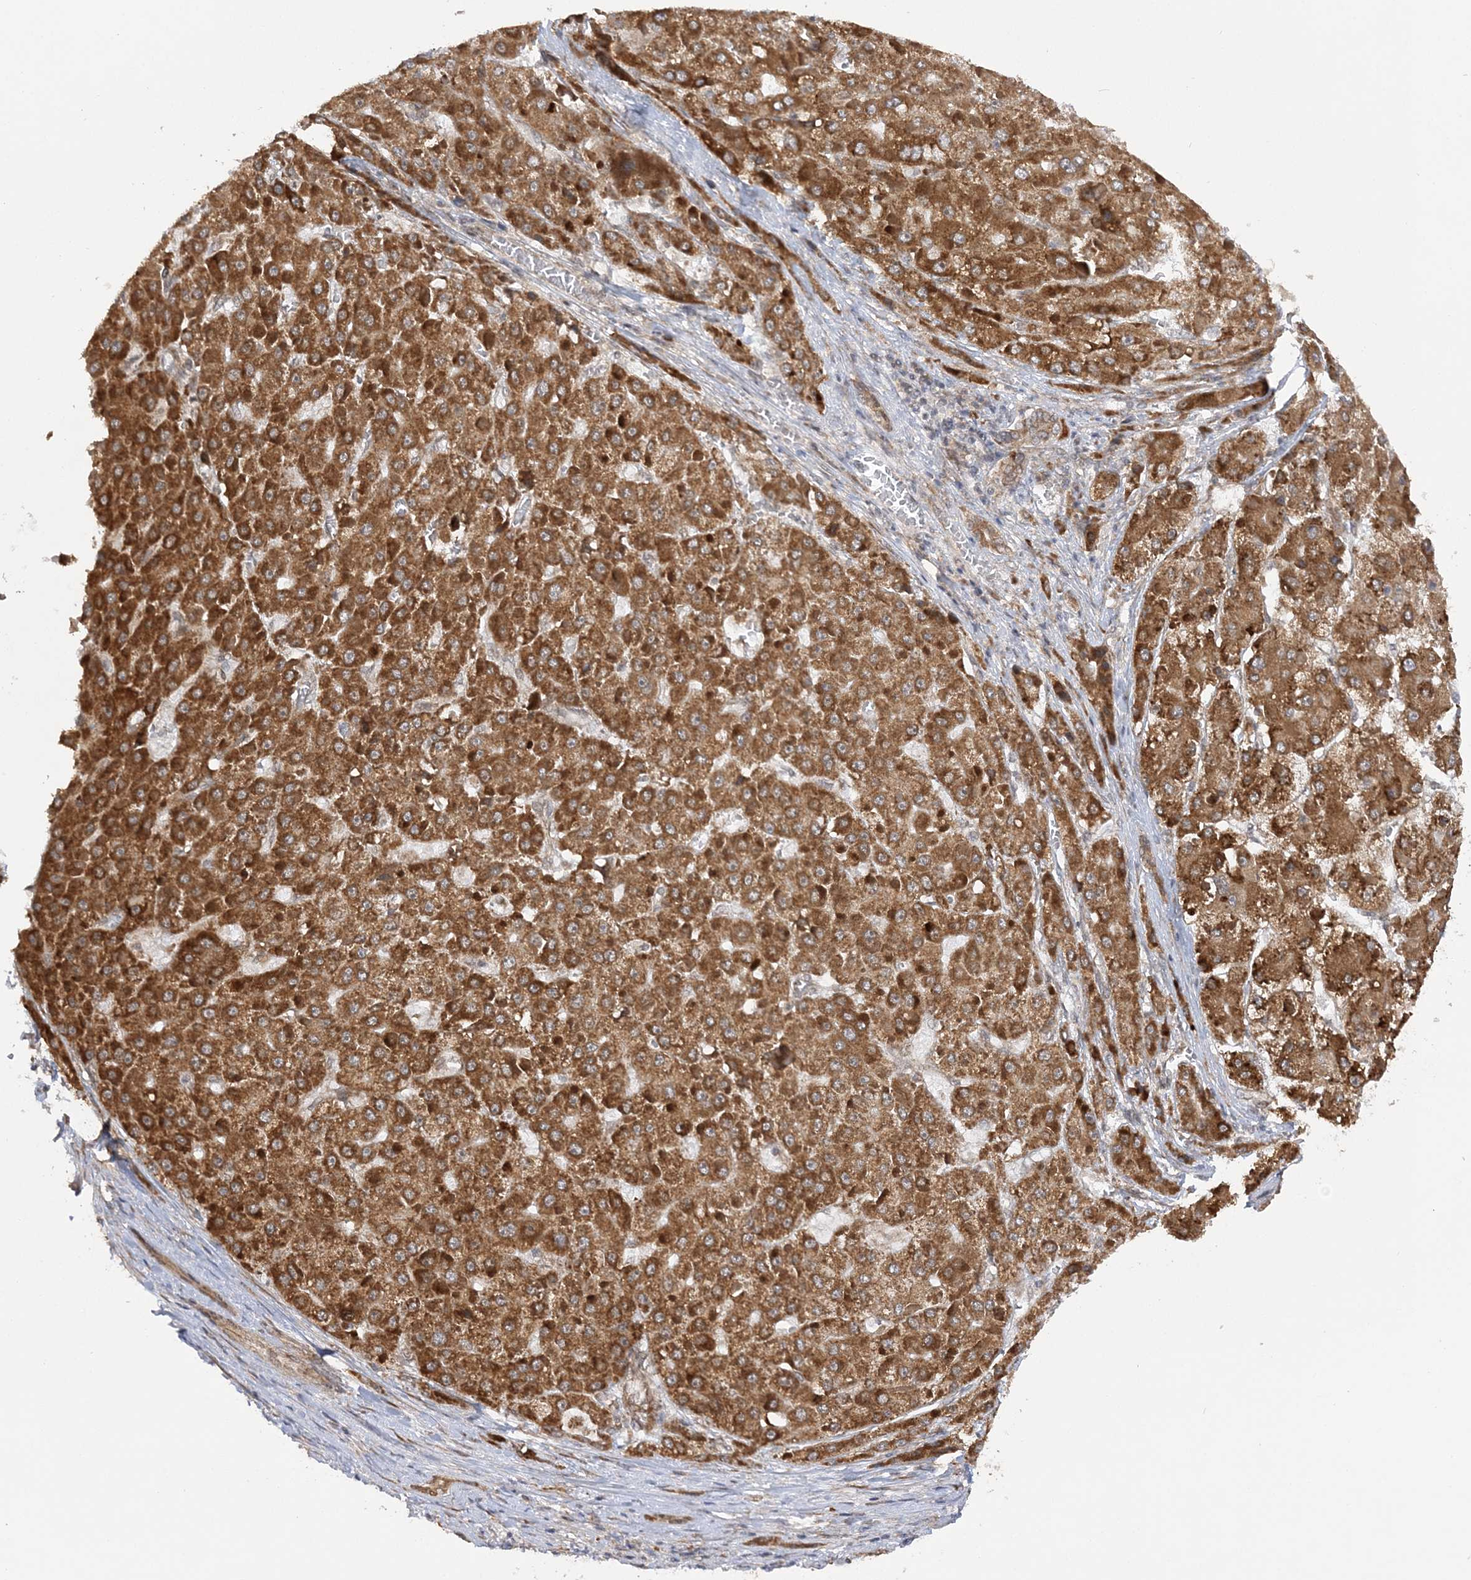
{"staining": {"intensity": "strong", "quantity": ">75%", "location": "cytoplasmic/membranous"}, "tissue": "liver cancer", "cell_type": "Tumor cells", "image_type": "cancer", "snomed": [{"axis": "morphology", "description": "Carcinoma, Hepatocellular, NOS"}, {"axis": "topography", "description": "Liver"}], "caption": "About >75% of tumor cells in human hepatocellular carcinoma (liver) demonstrate strong cytoplasmic/membranous protein positivity as visualized by brown immunohistochemical staining.", "gene": "MRPL47", "patient": {"sex": "female", "age": 73}}